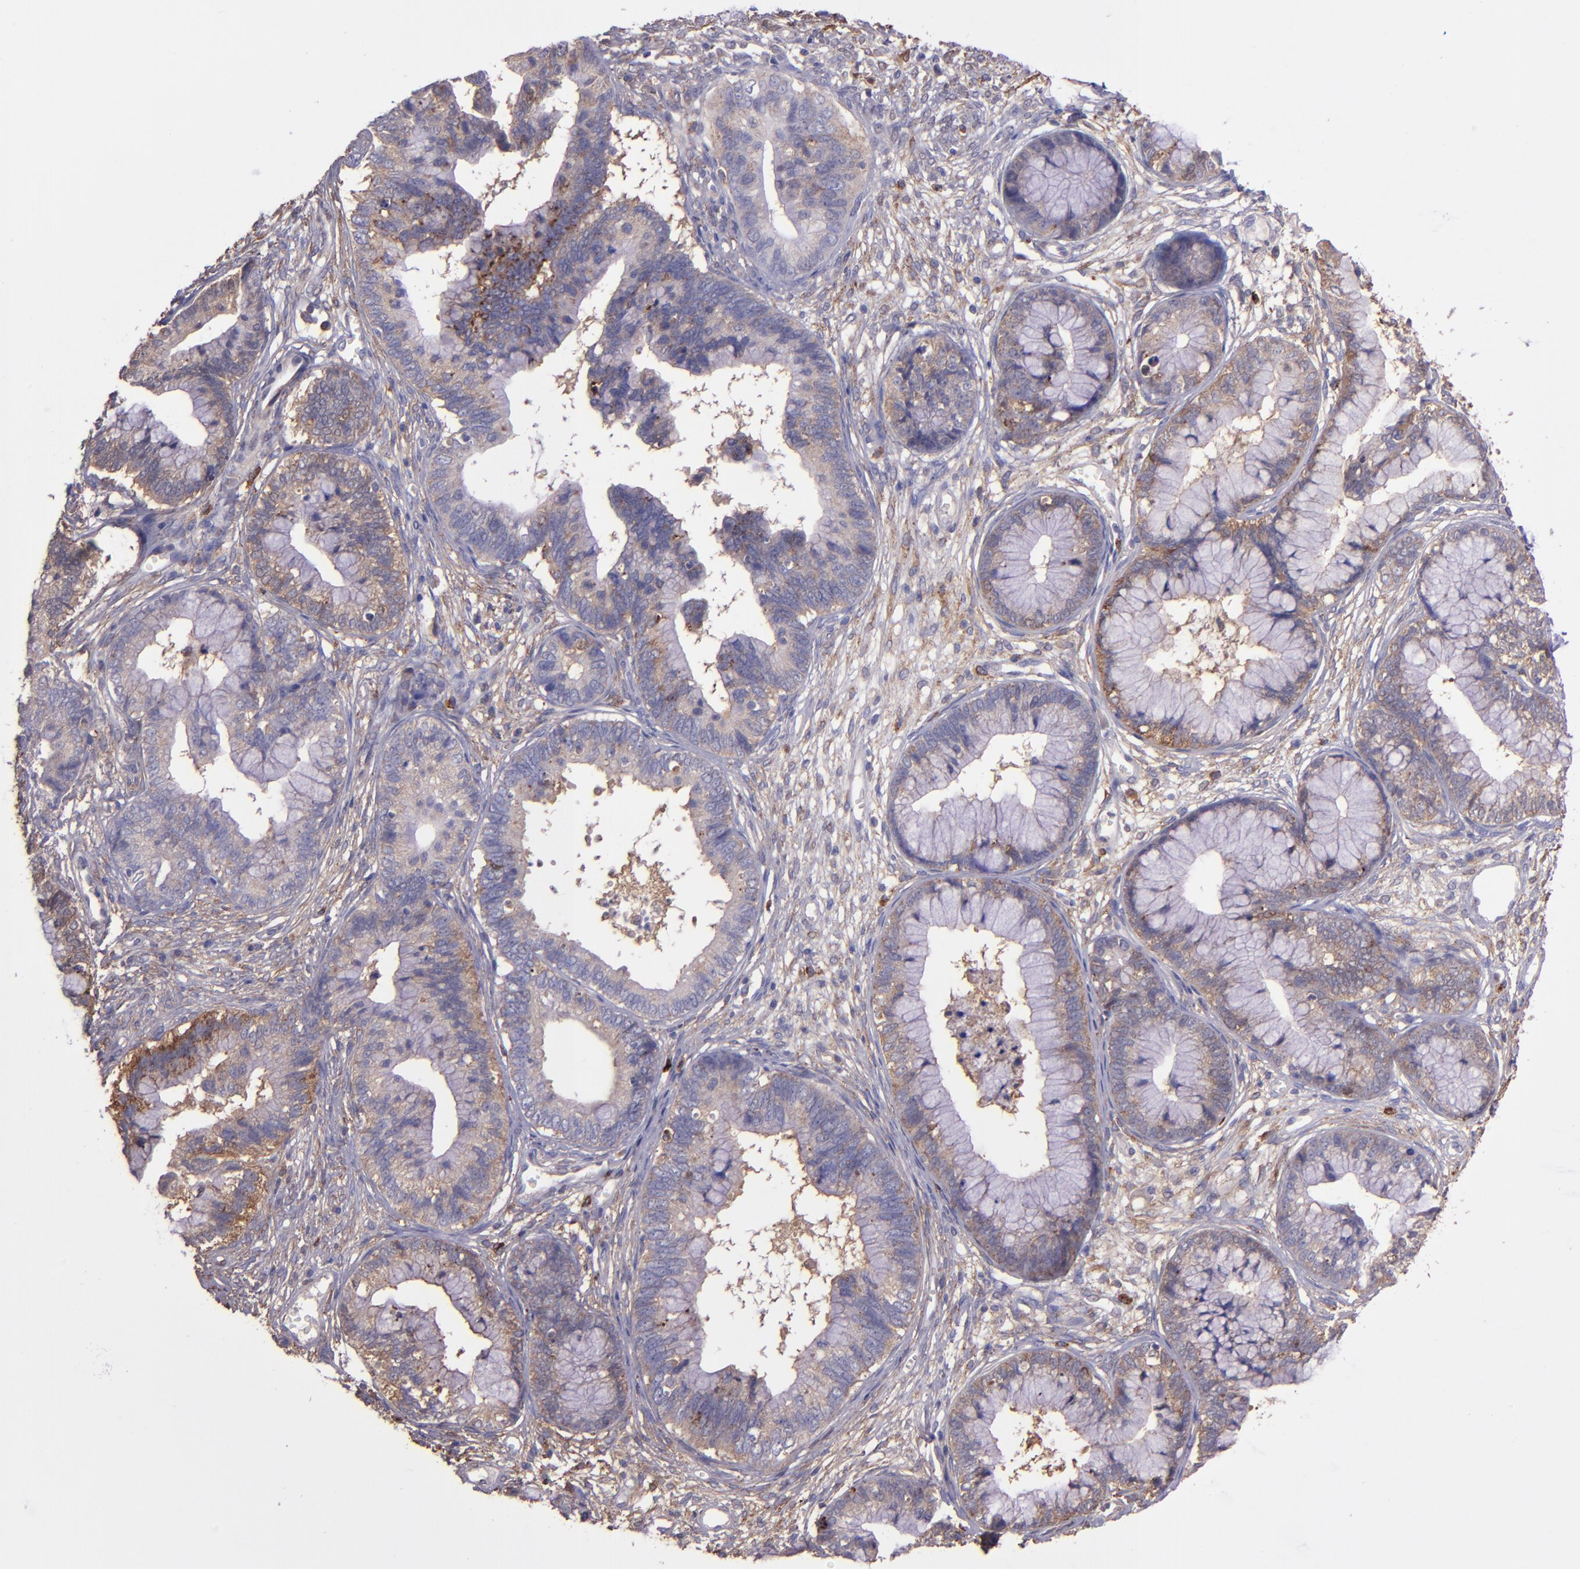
{"staining": {"intensity": "weak", "quantity": ">75%", "location": "cytoplasmic/membranous"}, "tissue": "cervical cancer", "cell_type": "Tumor cells", "image_type": "cancer", "snomed": [{"axis": "morphology", "description": "Adenocarcinoma, NOS"}, {"axis": "topography", "description": "Cervix"}], "caption": "This is an image of immunohistochemistry (IHC) staining of cervical cancer (adenocarcinoma), which shows weak expression in the cytoplasmic/membranous of tumor cells.", "gene": "WASHC1", "patient": {"sex": "female", "age": 44}}